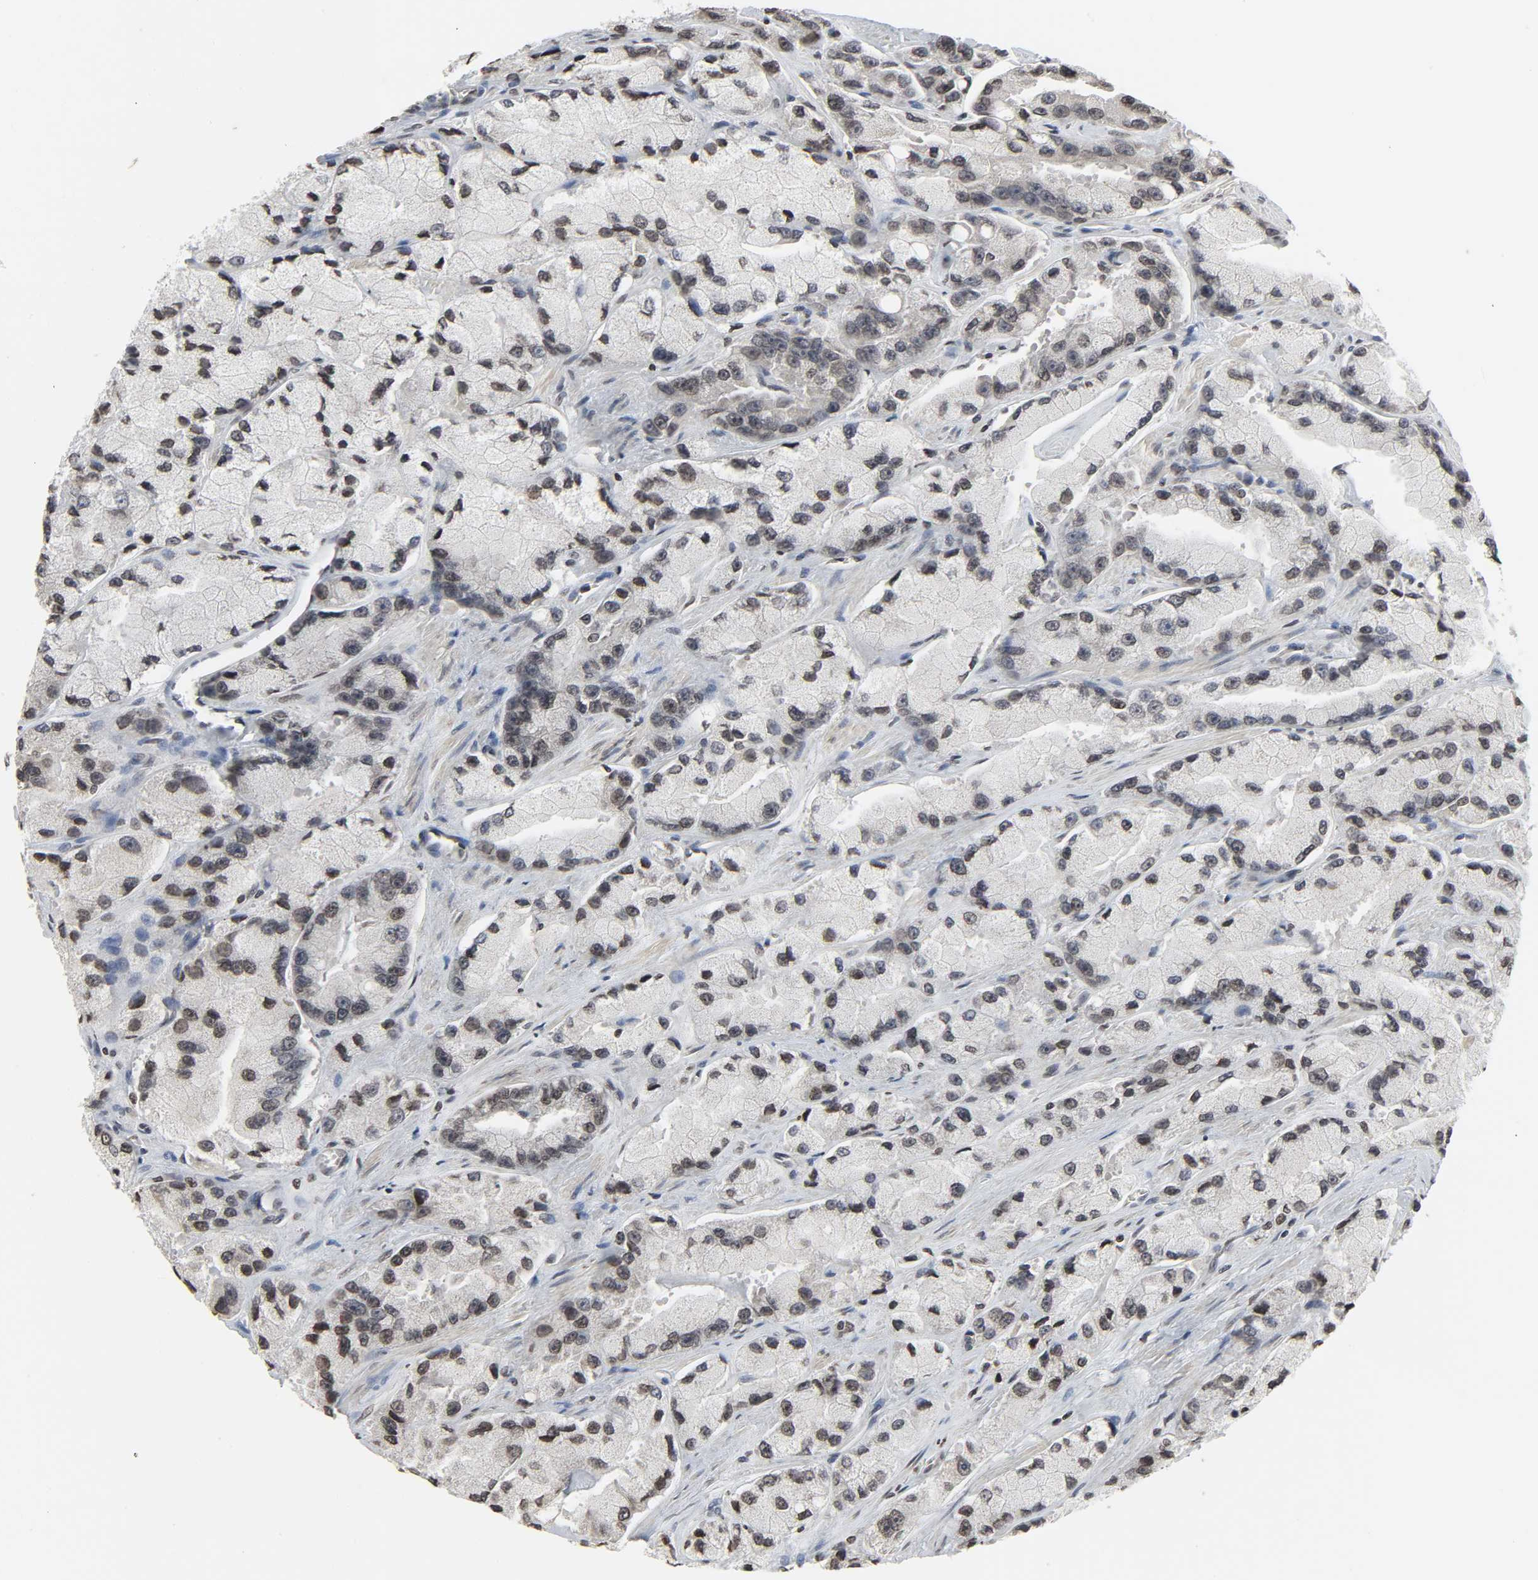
{"staining": {"intensity": "moderate", "quantity": ">75%", "location": "nuclear"}, "tissue": "prostate cancer", "cell_type": "Tumor cells", "image_type": "cancer", "snomed": [{"axis": "morphology", "description": "Adenocarcinoma, High grade"}, {"axis": "topography", "description": "Prostate"}], "caption": "Human adenocarcinoma (high-grade) (prostate) stained for a protein (brown) displays moderate nuclear positive expression in about >75% of tumor cells.", "gene": "ELAVL1", "patient": {"sex": "male", "age": 58}}